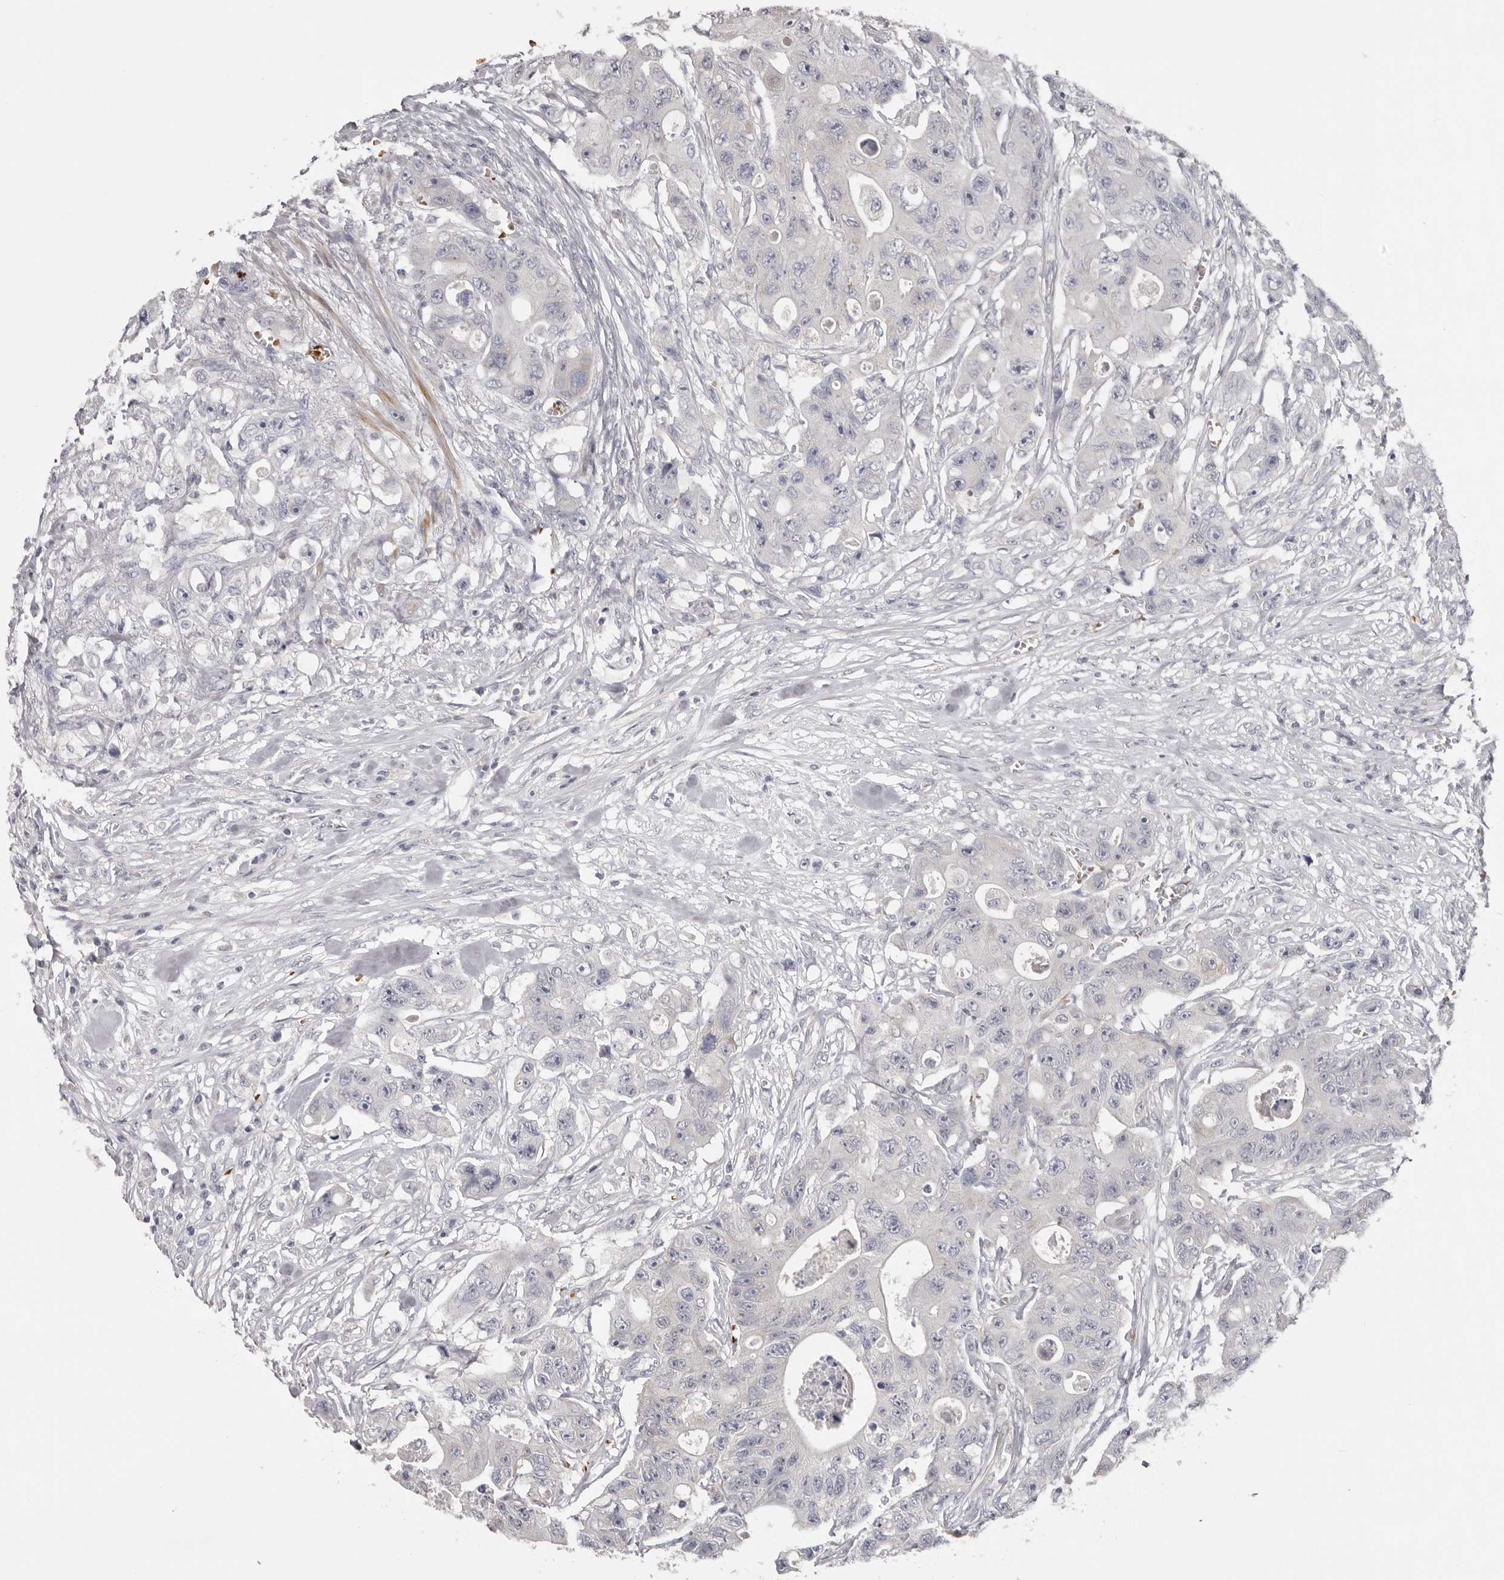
{"staining": {"intensity": "negative", "quantity": "none", "location": "none"}, "tissue": "colorectal cancer", "cell_type": "Tumor cells", "image_type": "cancer", "snomed": [{"axis": "morphology", "description": "Adenocarcinoma, NOS"}, {"axis": "topography", "description": "Colon"}], "caption": "Colorectal cancer (adenocarcinoma) was stained to show a protein in brown. There is no significant expression in tumor cells. The staining was performed using DAB (3,3'-diaminobenzidine) to visualize the protein expression in brown, while the nuclei were stained in blue with hematoxylin (Magnification: 20x).", "gene": "TNR", "patient": {"sex": "female", "age": 46}}